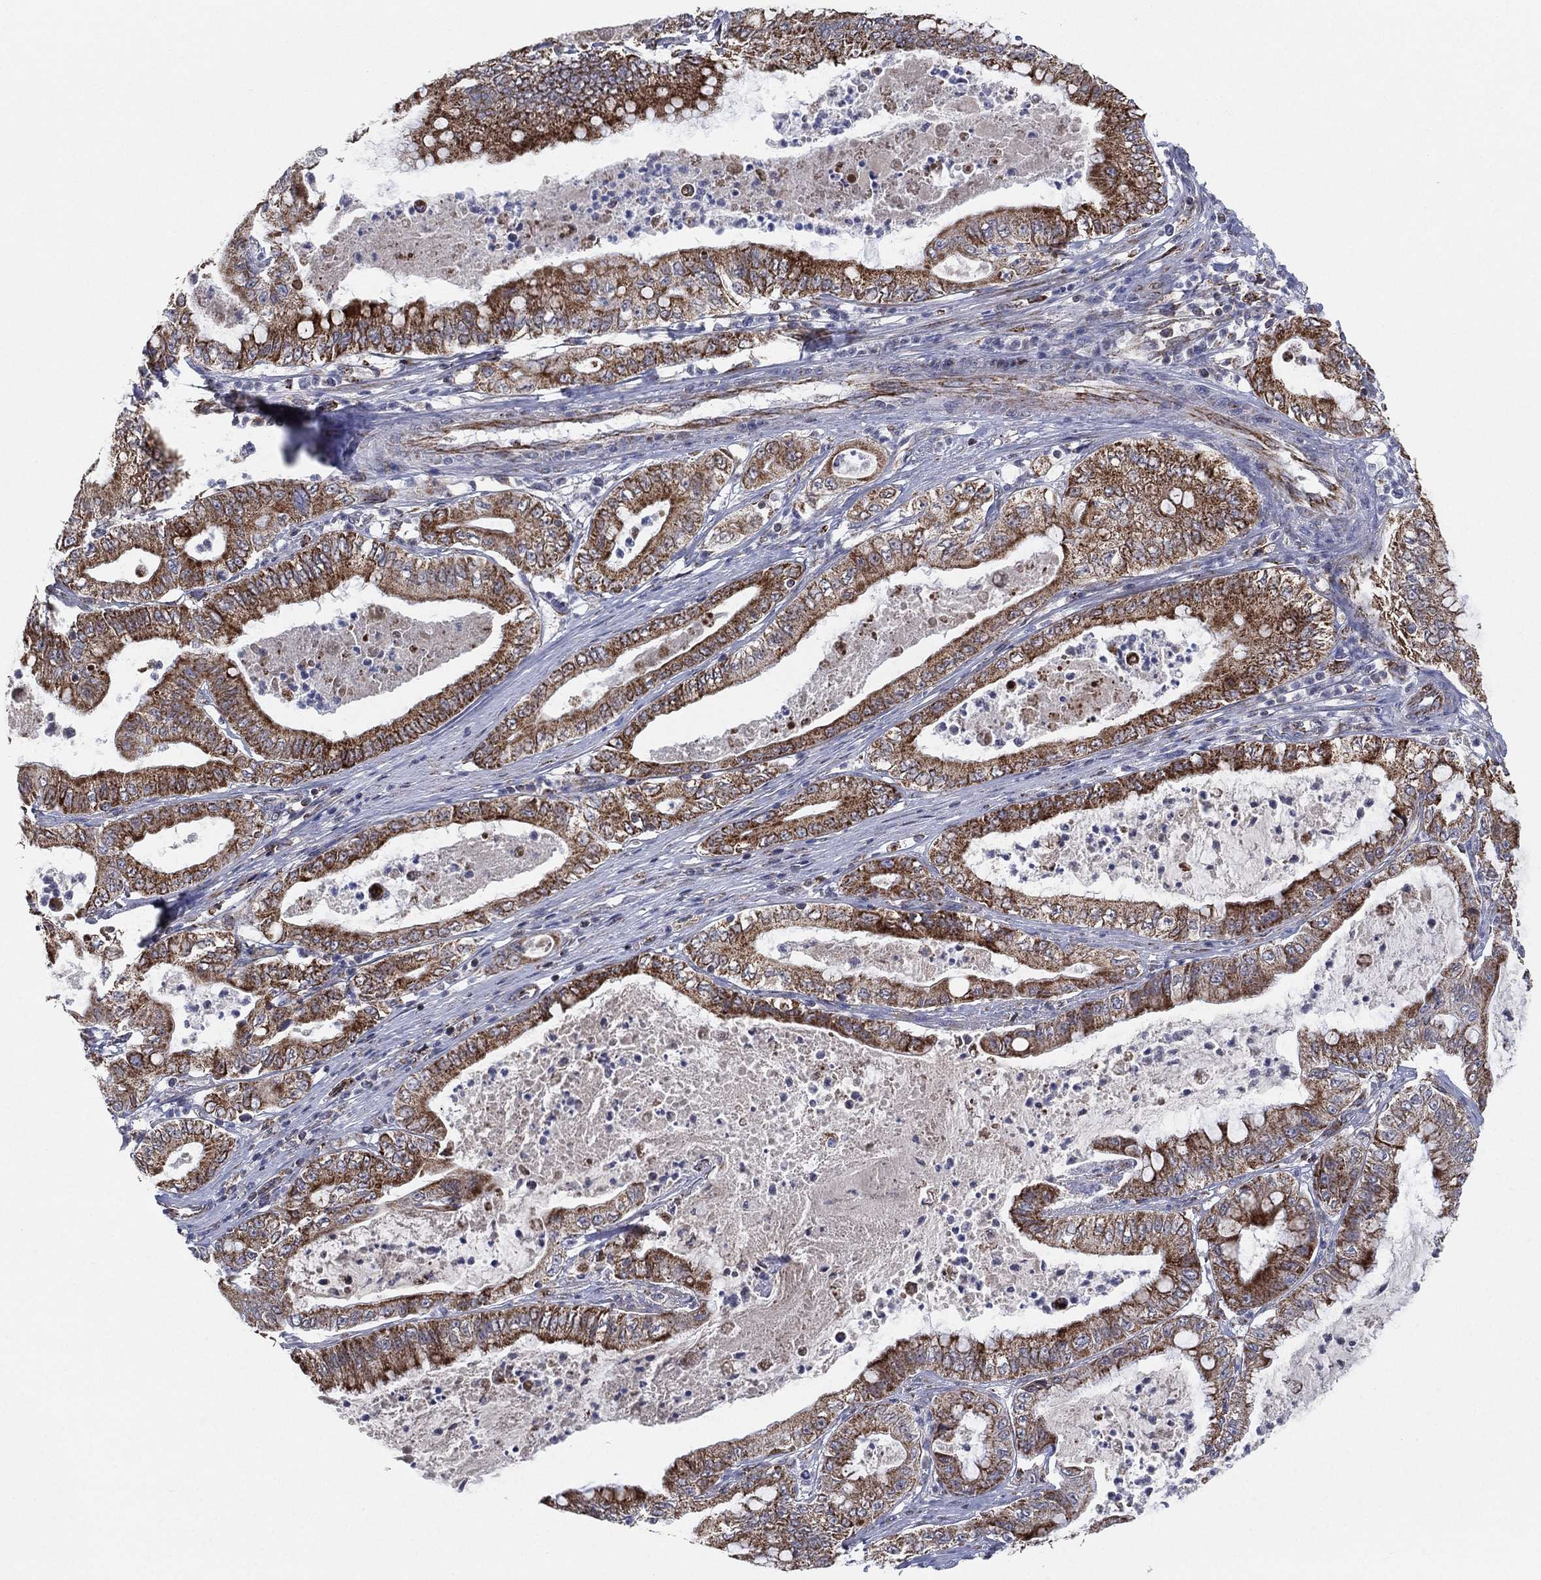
{"staining": {"intensity": "strong", "quantity": ">75%", "location": "cytoplasmic/membranous"}, "tissue": "pancreatic cancer", "cell_type": "Tumor cells", "image_type": "cancer", "snomed": [{"axis": "morphology", "description": "Adenocarcinoma, NOS"}, {"axis": "topography", "description": "Pancreas"}], "caption": "Strong cytoplasmic/membranous staining for a protein is identified in about >75% of tumor cells of pancreatic adenocarcinoma using IHC.", "gene": "PSMG4", "patient": {"sex": "male", "age": 71}}